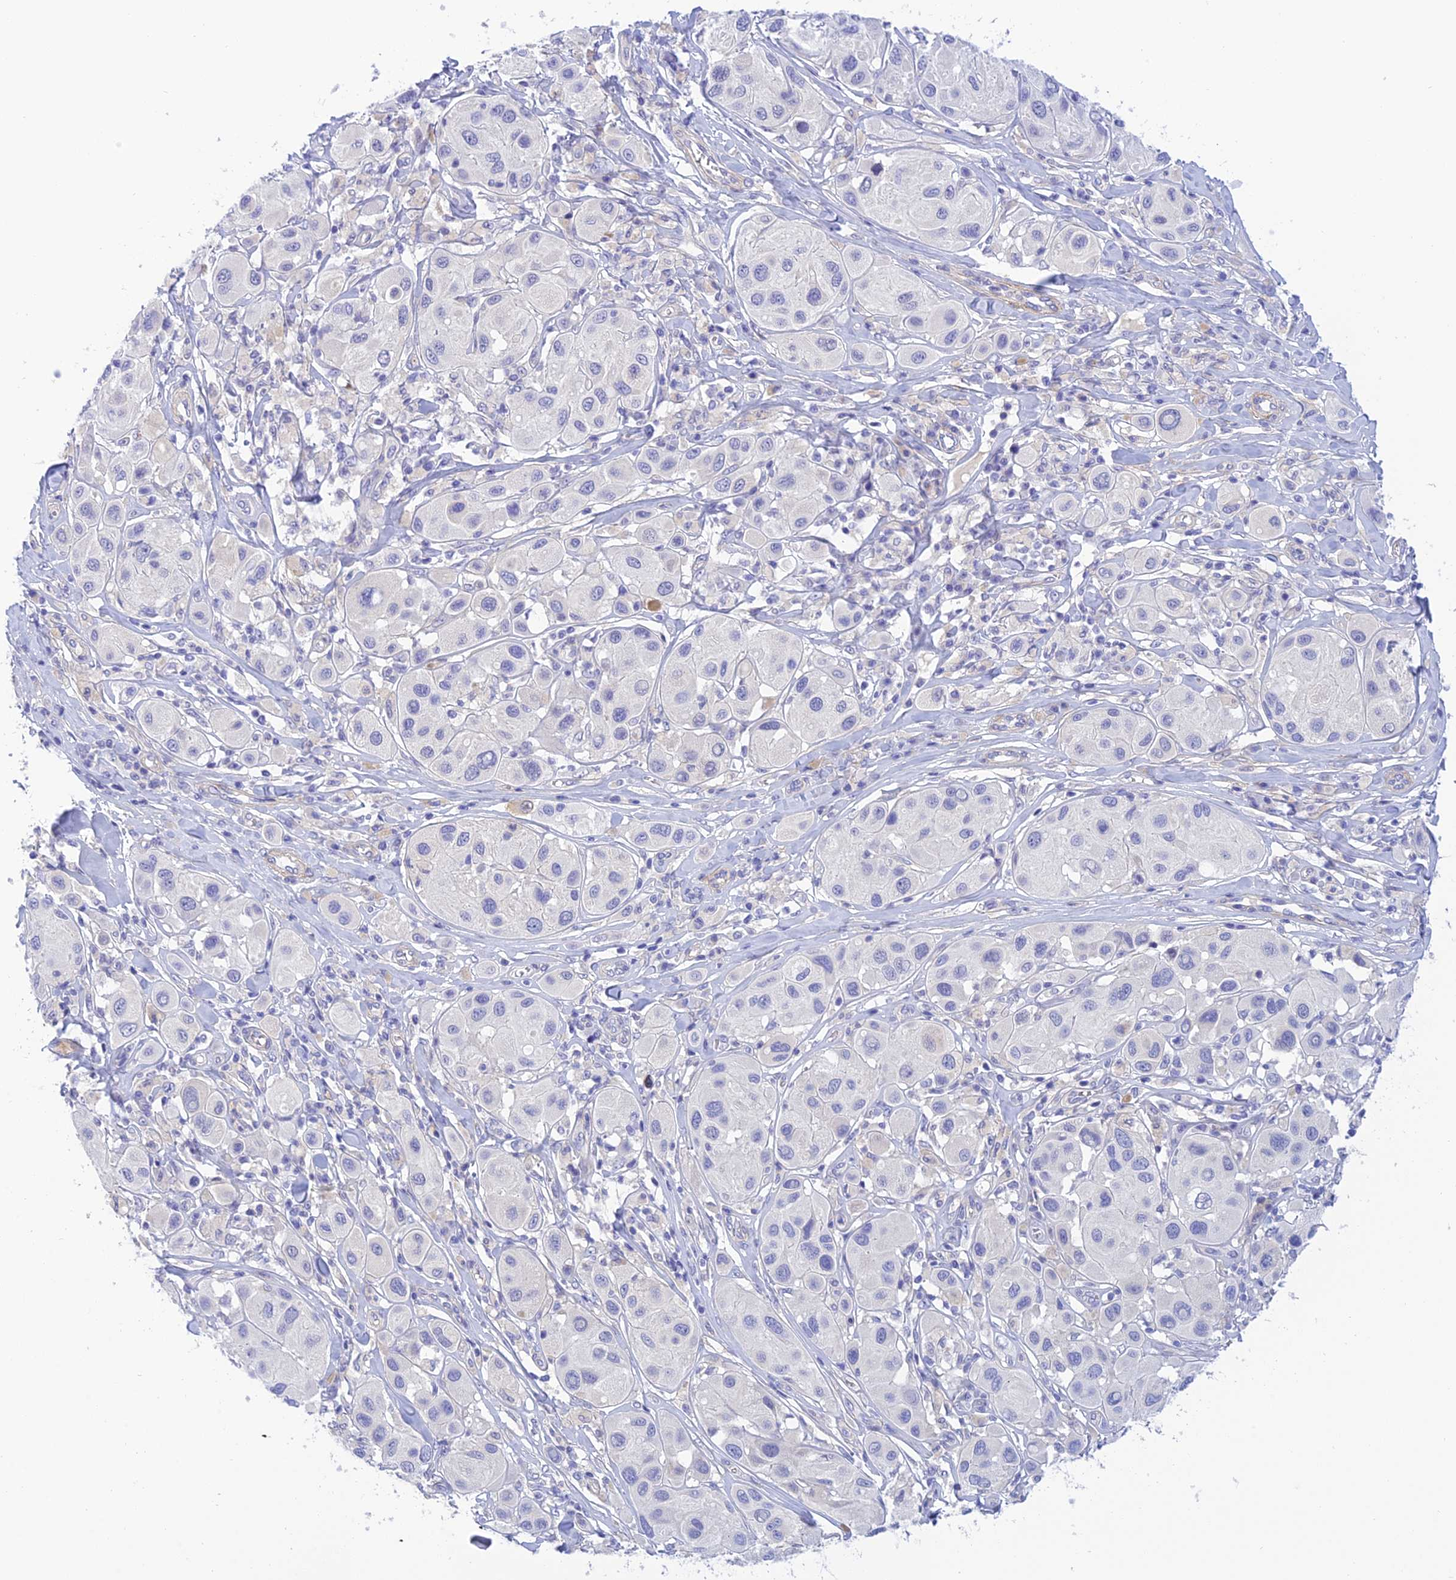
{"staining": {"intensity": "negative", "quantity": "none", "location": "none"}, "tissue": "melanoma", "cell_type": "Tumor cells", "image_type": "cancer", "snomed": [{"axis": "morphology", "description": "Malignant melanoma, Metastatic site"}, {"axis": "topography", "description": "Skin"}], "caption": "Immunohistochemistry (IHC) image of neoplastic tissue: human melanoma stained with DAB reveals no significant protein staining in tumor cells.", "gene": "ZDHHC16", "patient": {"sex": "male", "age": 41}}